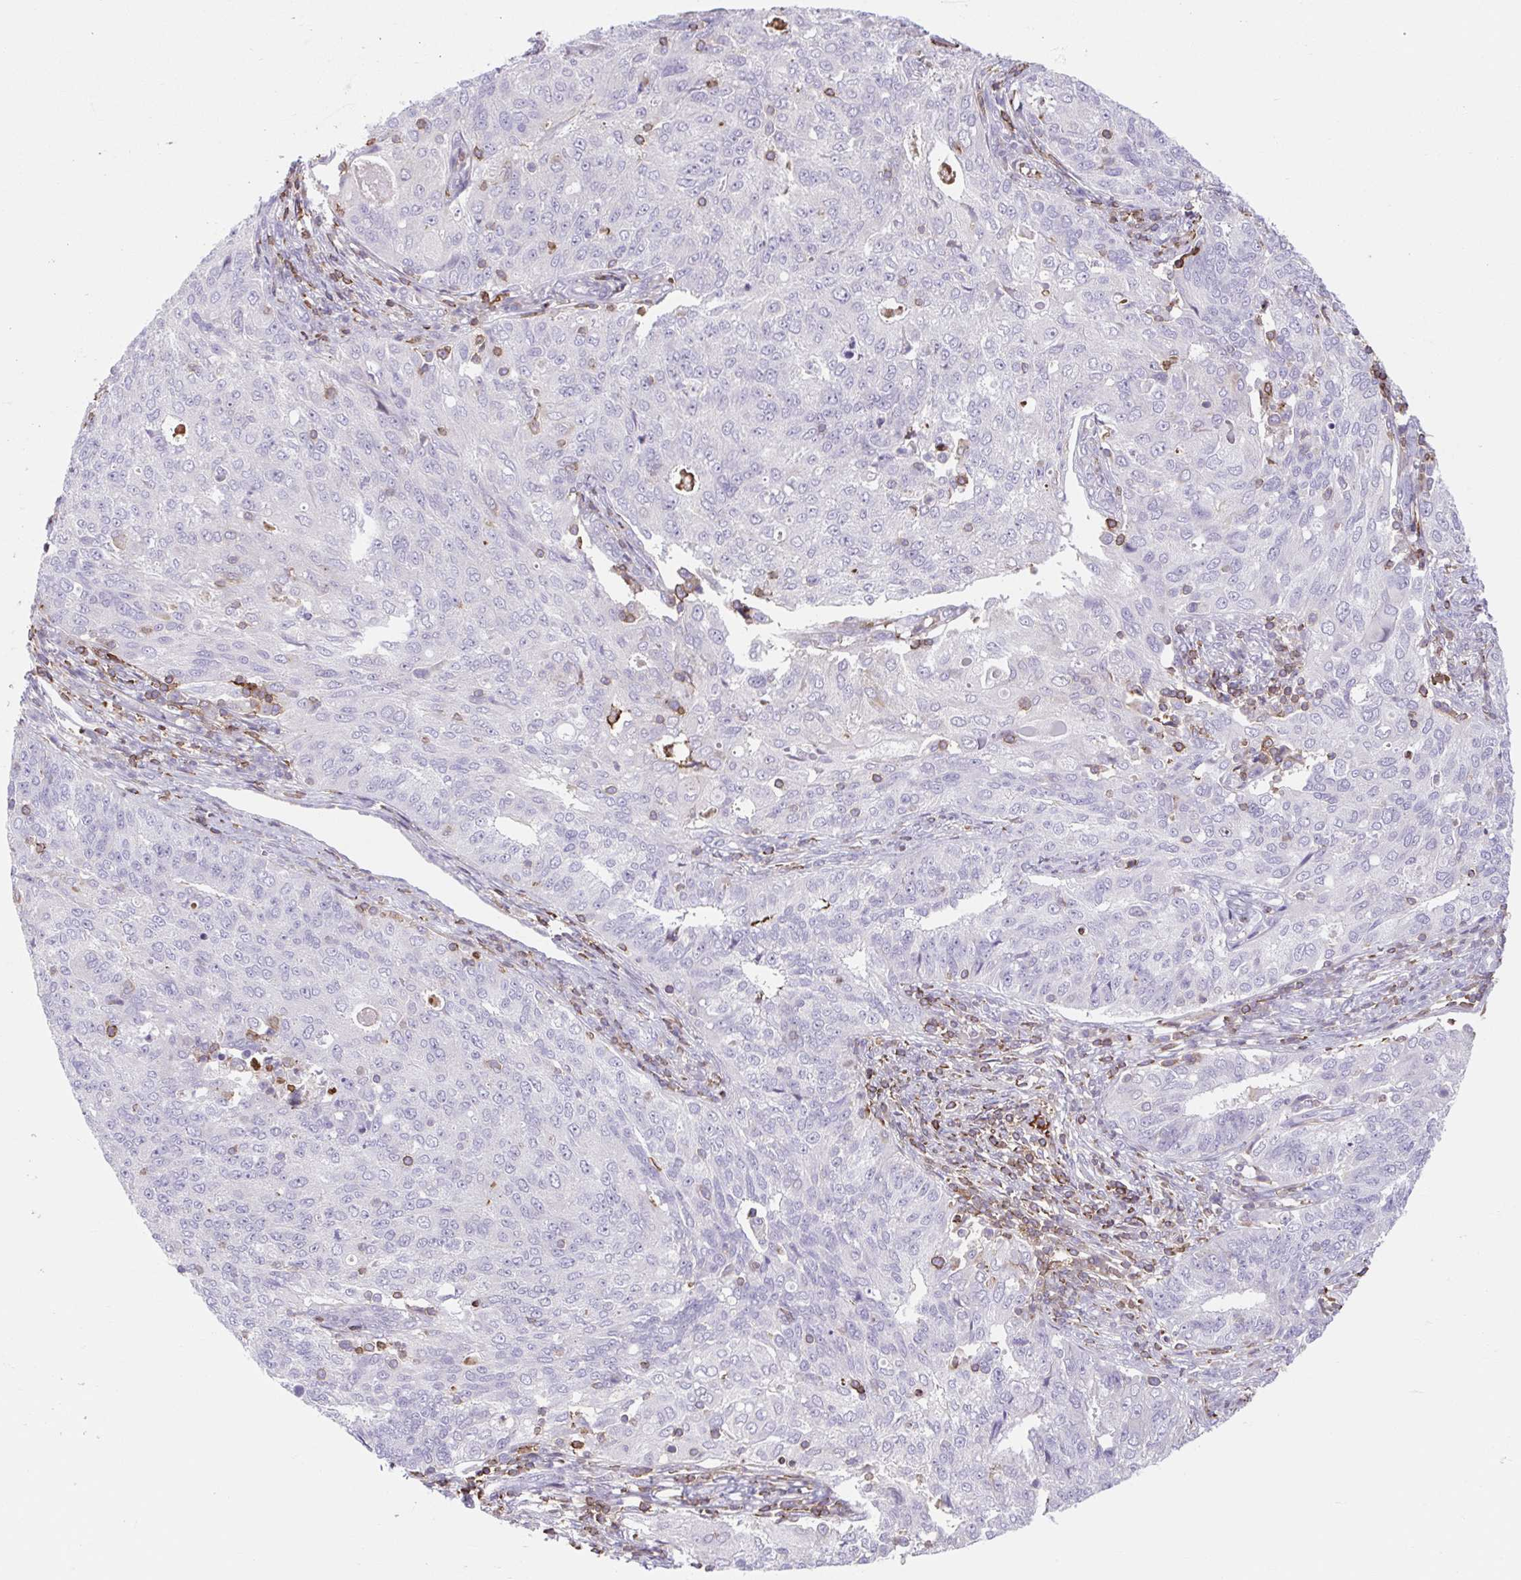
{"staining": {"intensity": "negative", "quantity": "none", "location": "none"}, "tissue": "endometrial cancer", "cell_type": "Tumor cells", "image_type": "cancer", "snomed": [{"axis": "morphology", "description": "Adenocarcinoma, NOS"}, {"axis": "topography", "description": "Endometrium"}], "caption": "Histopathology image shows no significant protein expression in tumor cells of endometrial adenocarcinoma. (DAB (3,3'-diaminobenzidine) immunohistochemistry visualized using brightfield microscopy, high magnification).", "gene": "TPRG1", "patient": {"sex": "female", "age": 43}}